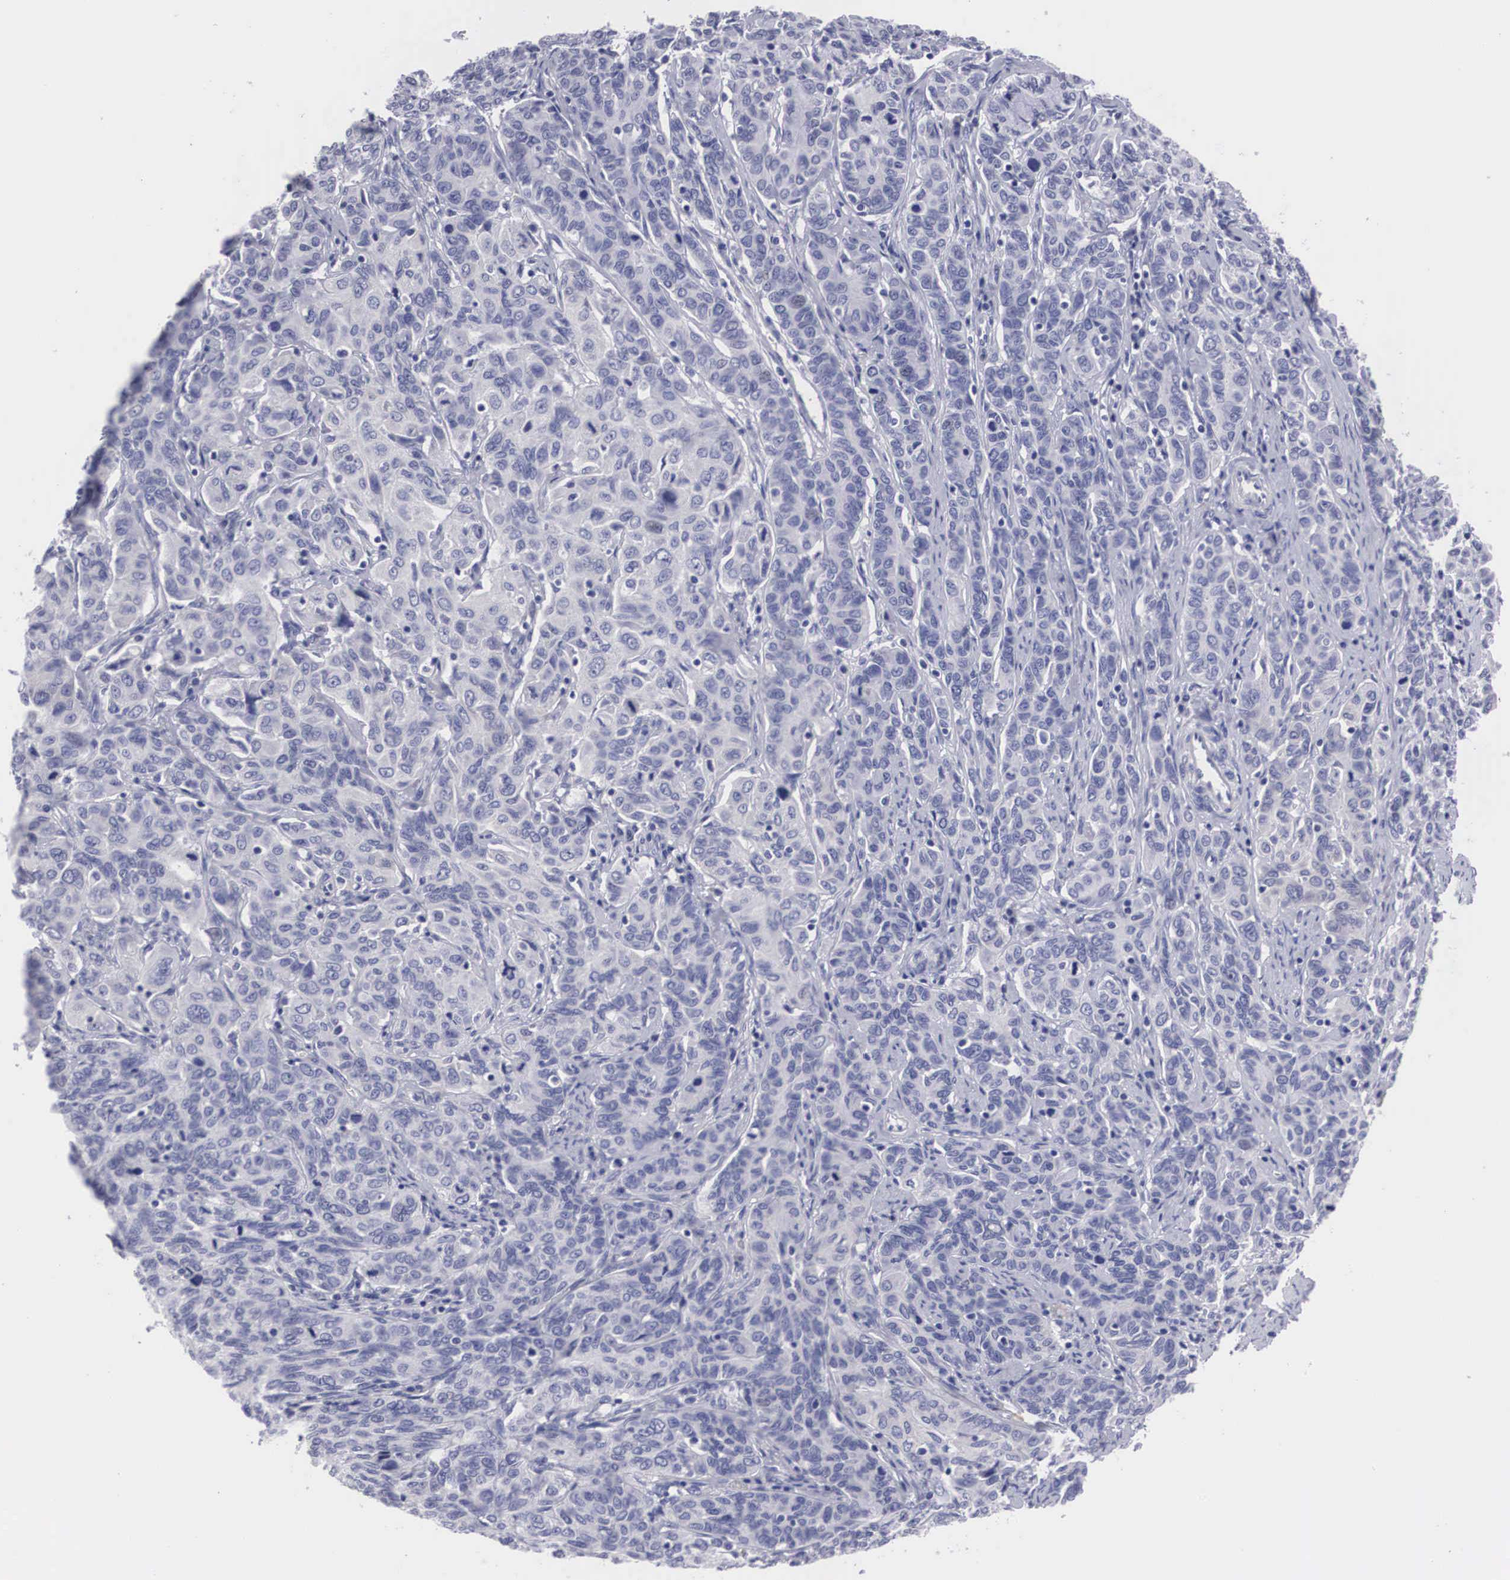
{"staining": {"intensity": "negative", "quantity": "none", "location": "none"}, "tissue": "cervical cancer", "cell_type": "Tumor cells", "image_type": "cancer", "snomed": [{"axis": "morphology", "description": "Squamous cell carcinoma, NOS"}, {"axis": "topography", "description": "Cervix"}], "caption": "Immunohistochemical staining of cervical cancer (squamous cell carcinoma) displays no significant positivity in tumor cells. Brightfield microscopy of immunohistochemistry stained with DAB (3,3'-diaminobenzidine) (brown) and hematoxylin (blue), captured at high magnification.", "gene": "ARMCX3", "patient": {"sex": "female", "age": 38}}